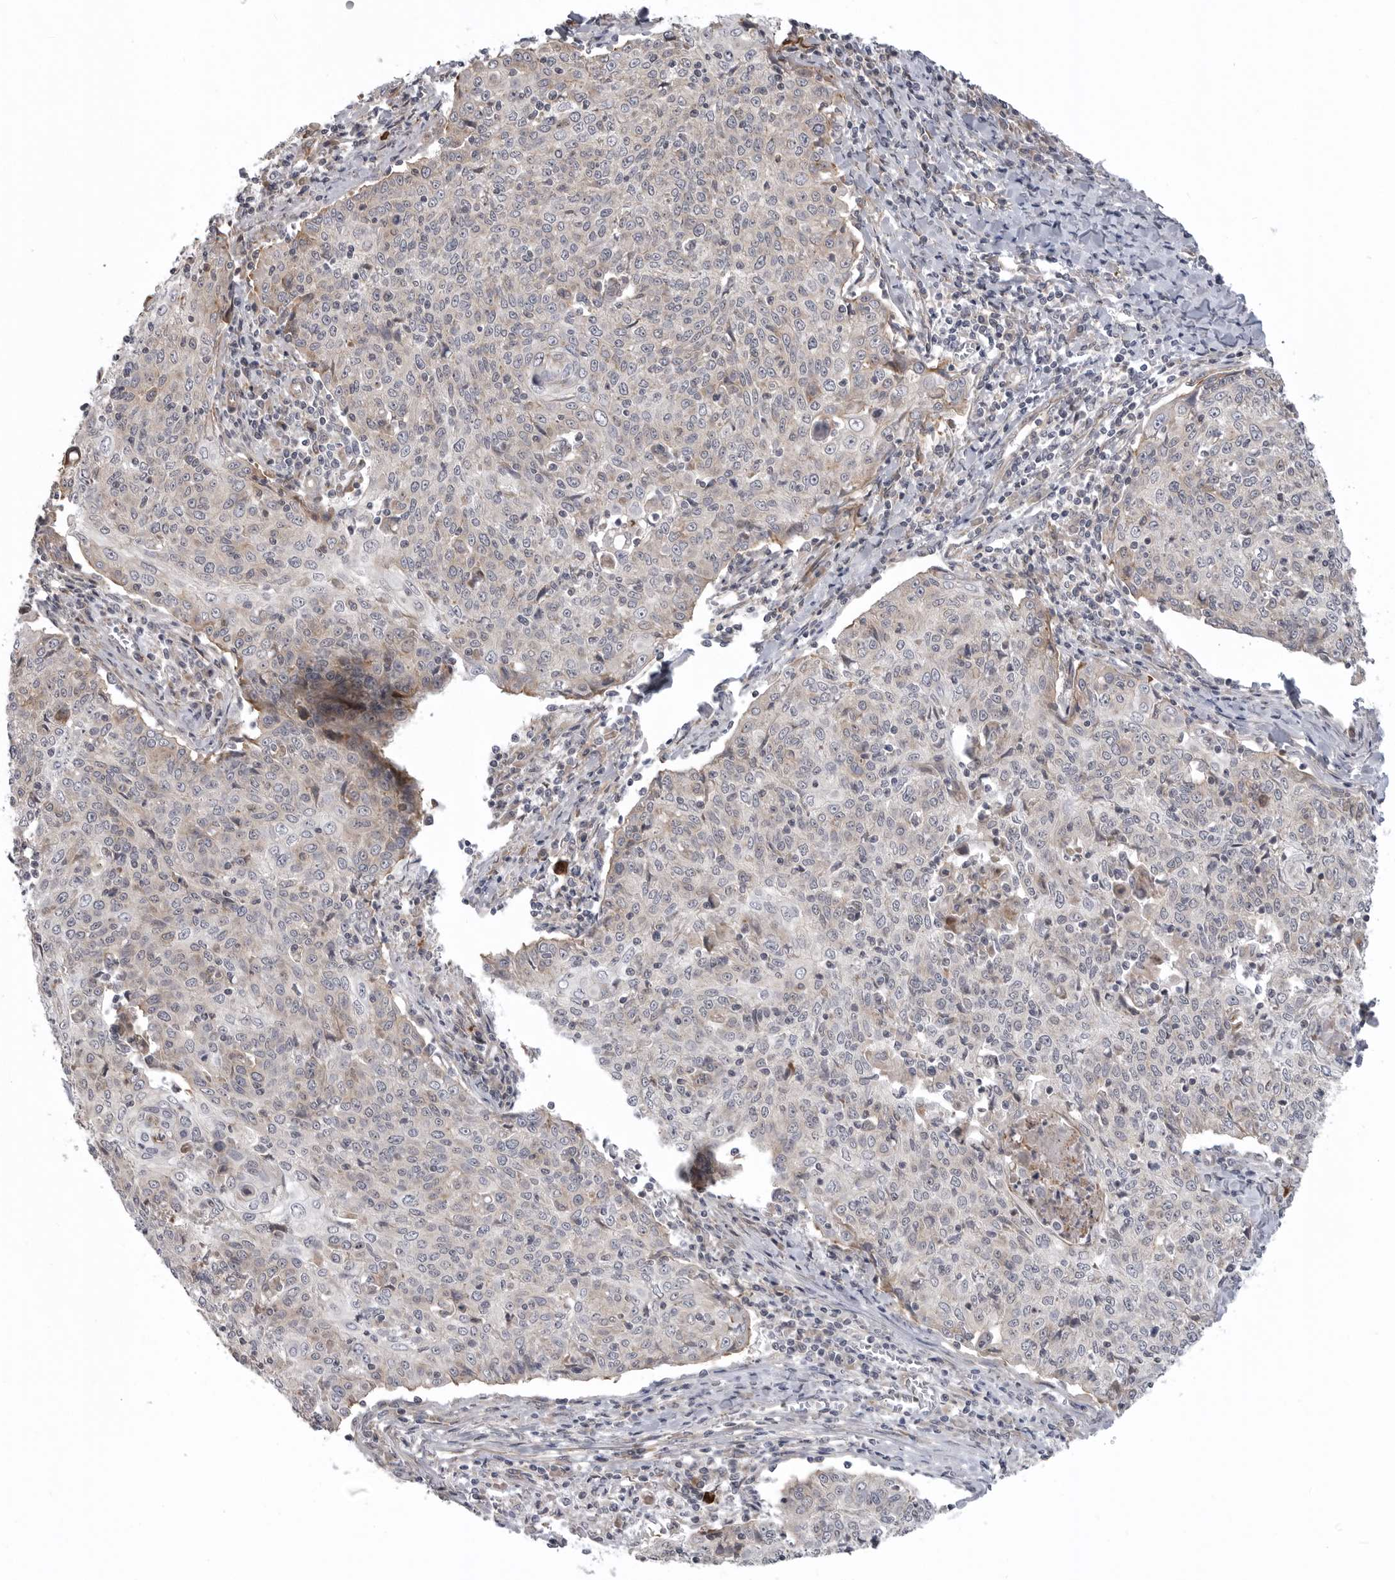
{"staining": {"intensity": "negative", "quantity": "none", "location": "none"}, "tissue": "cervical cancer", "cell_type": "Tumor cells", "image_type": "cancer", "snomed": [{"axis": "morphology", "description": "Squamous cell carcinoma, NOS"}, {"axis": "topography", "description": "Cervix"}], "caption": "High magnification brightfield microscopy of cervical cancer (squamous cell carcinoma) stained with DAB (brown) and counterstained with hematoxylin (blue): tumor cells show no significant staining.", "gene": "SCP2", "patient": {"sex": "female", "age": 48}}